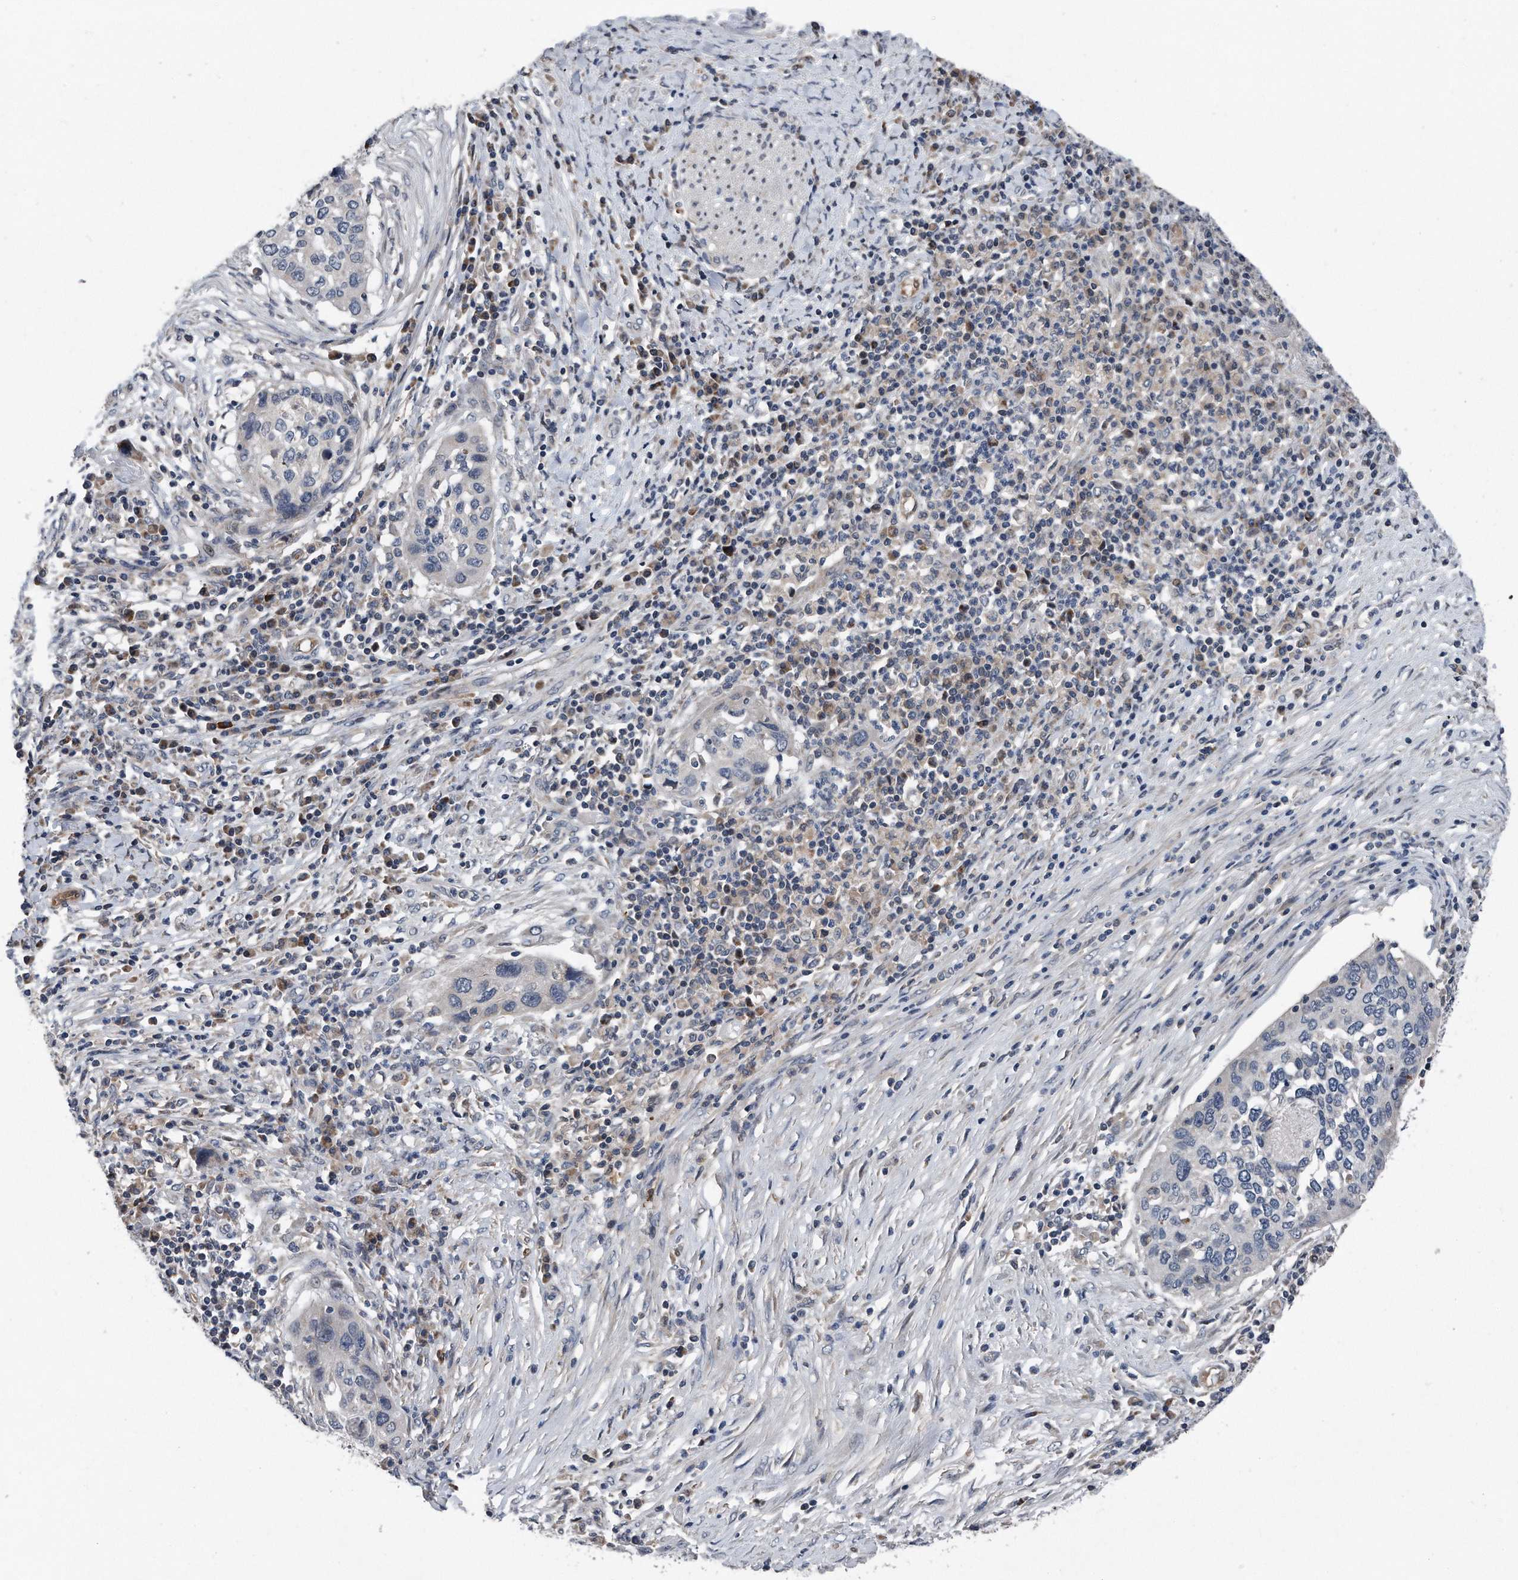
{"staining": {"intensity": "negative", "quantity": "none", "location": "none"}, "tissue": "cervical cancer", "cell_type": "Tumor cells", "image_type": "cancer", "snomed": [{"axis": "morphology", "description": "Squamous cell carcinoma, NOS"}, {"axis": "topography", "description": "Cervix"}], "caption": "An image of cervical cancer stained for a protein displays no brown staining in tumor cells. (DAB (3,3'-diaminobenzidine) IHC, high magnification).", "gene": "DST", "patient": {"sex": "female", "age": 38}}